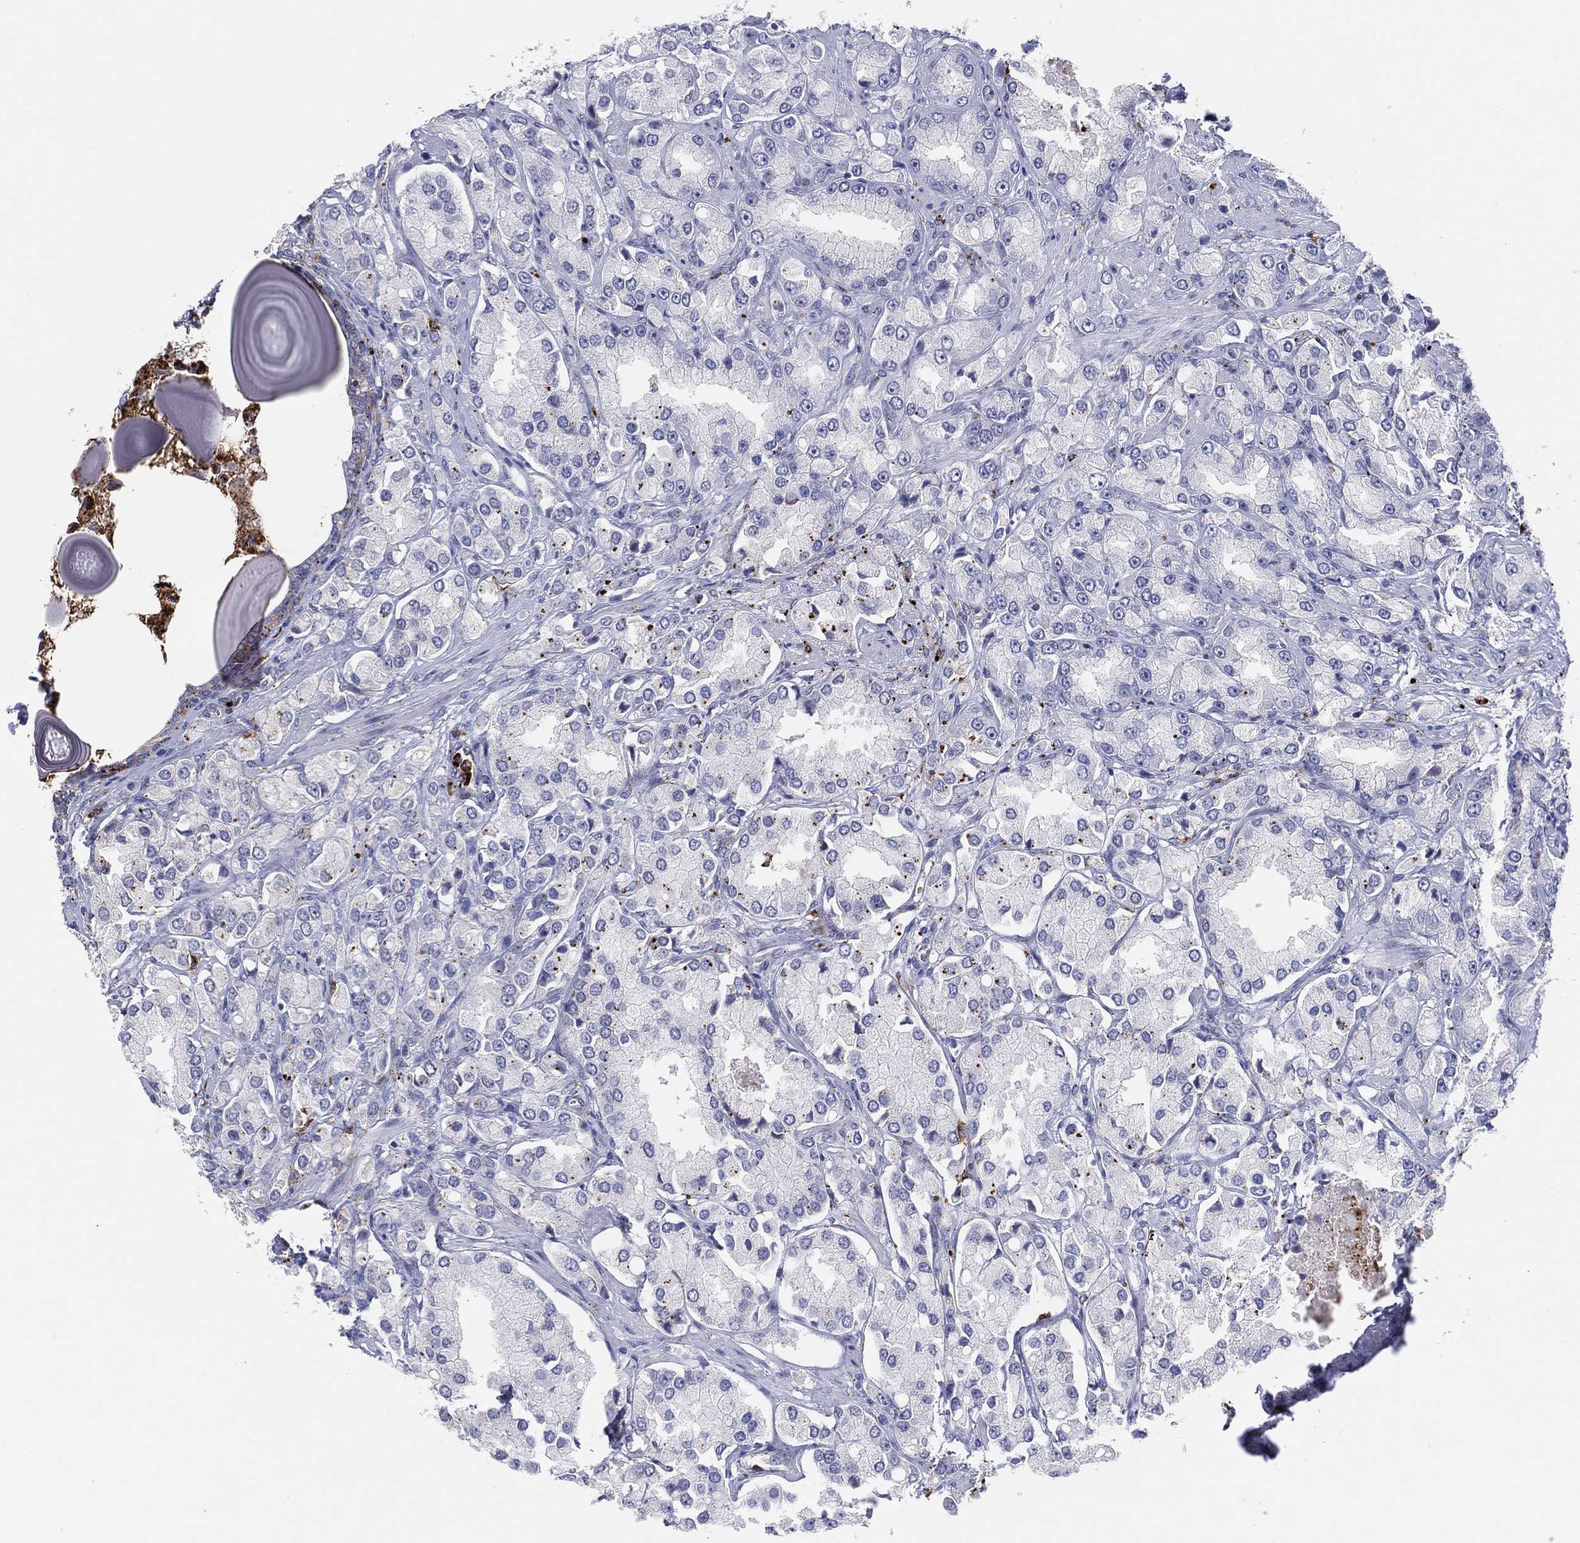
{"staining": {"intensity": "negative", "quantity": "none", "location": "none"}, "tissue": "prostate cancer", "cell_type": "Tumor cells", "image_type": "cancer", "snomed": [{"axis": "morphology", "description": "Adenocarcinoma, NOS"}, {"axis": "topography", "description": "Prostate and seminal vesicle, NOS"}, {"axis": "topography", "description": "Prostate"}], "caption": "Prostate cancer stained for a protein using immunohistochemistry exhibits no staining tumor cells.", "gene": "PLAC8", "patient": {"sex": "male", "age": 64}}